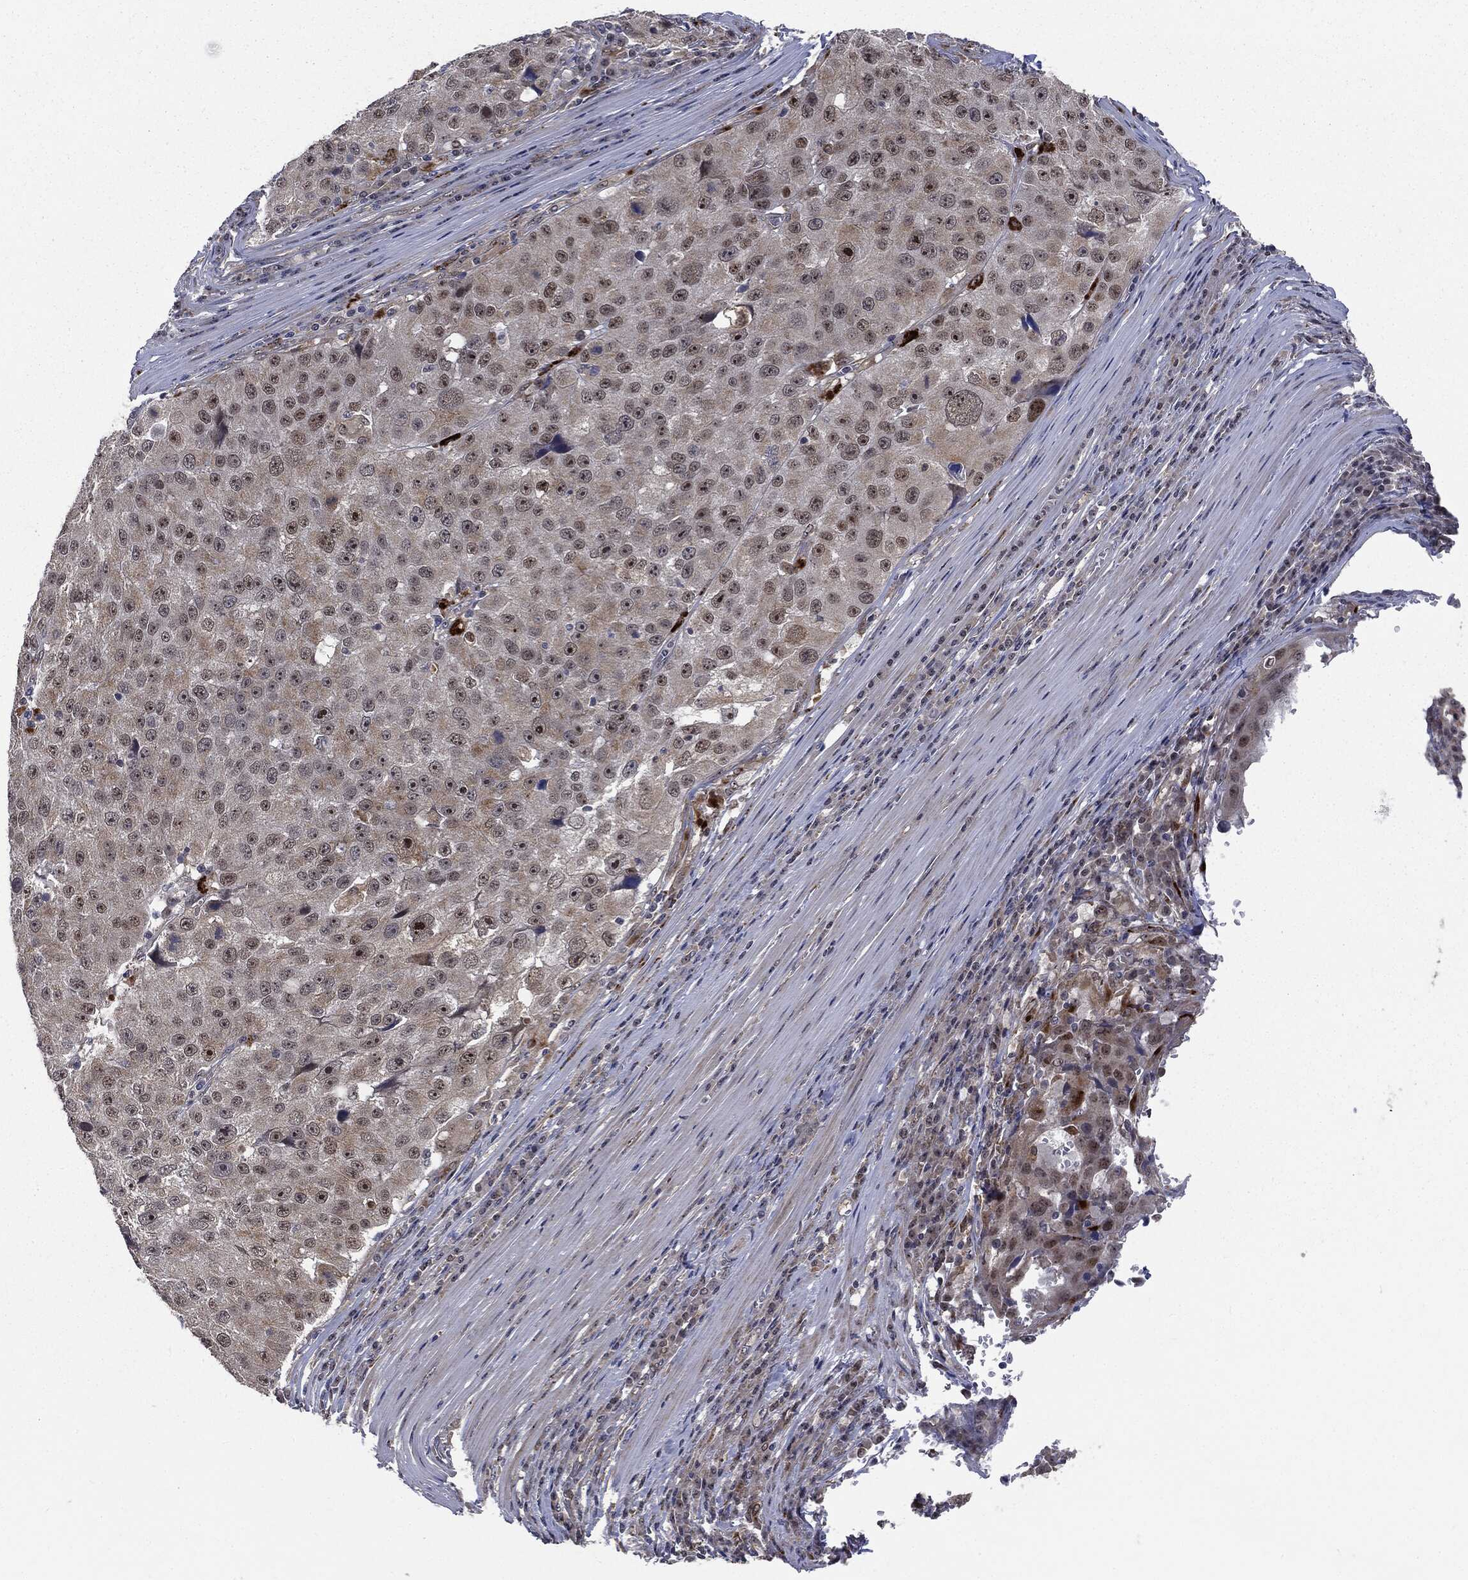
{"staining": {"intensity": "moderate", "quantity": "<25%", "location": "nuclear"}, "tissue": "stomach cancer", "cell_type": "Tumor cells", "image_type": "cancer", "snomed": [{"axis": "morphology", "description": "Adenocarcinoma, NOS"}, {"axis": "topography", "description": "Stomach"}], "caption": "Protein expression analysis of human stomach cancer reveals moderate nuclear staining in approximately <25% of tumor cells. (DAB (3,3'-diaminobenzidine) = brown stain, brightfield microscopy at high magnification).", "gene": "TRMT1L", "patient": {"sex": "male", "age": 71}}